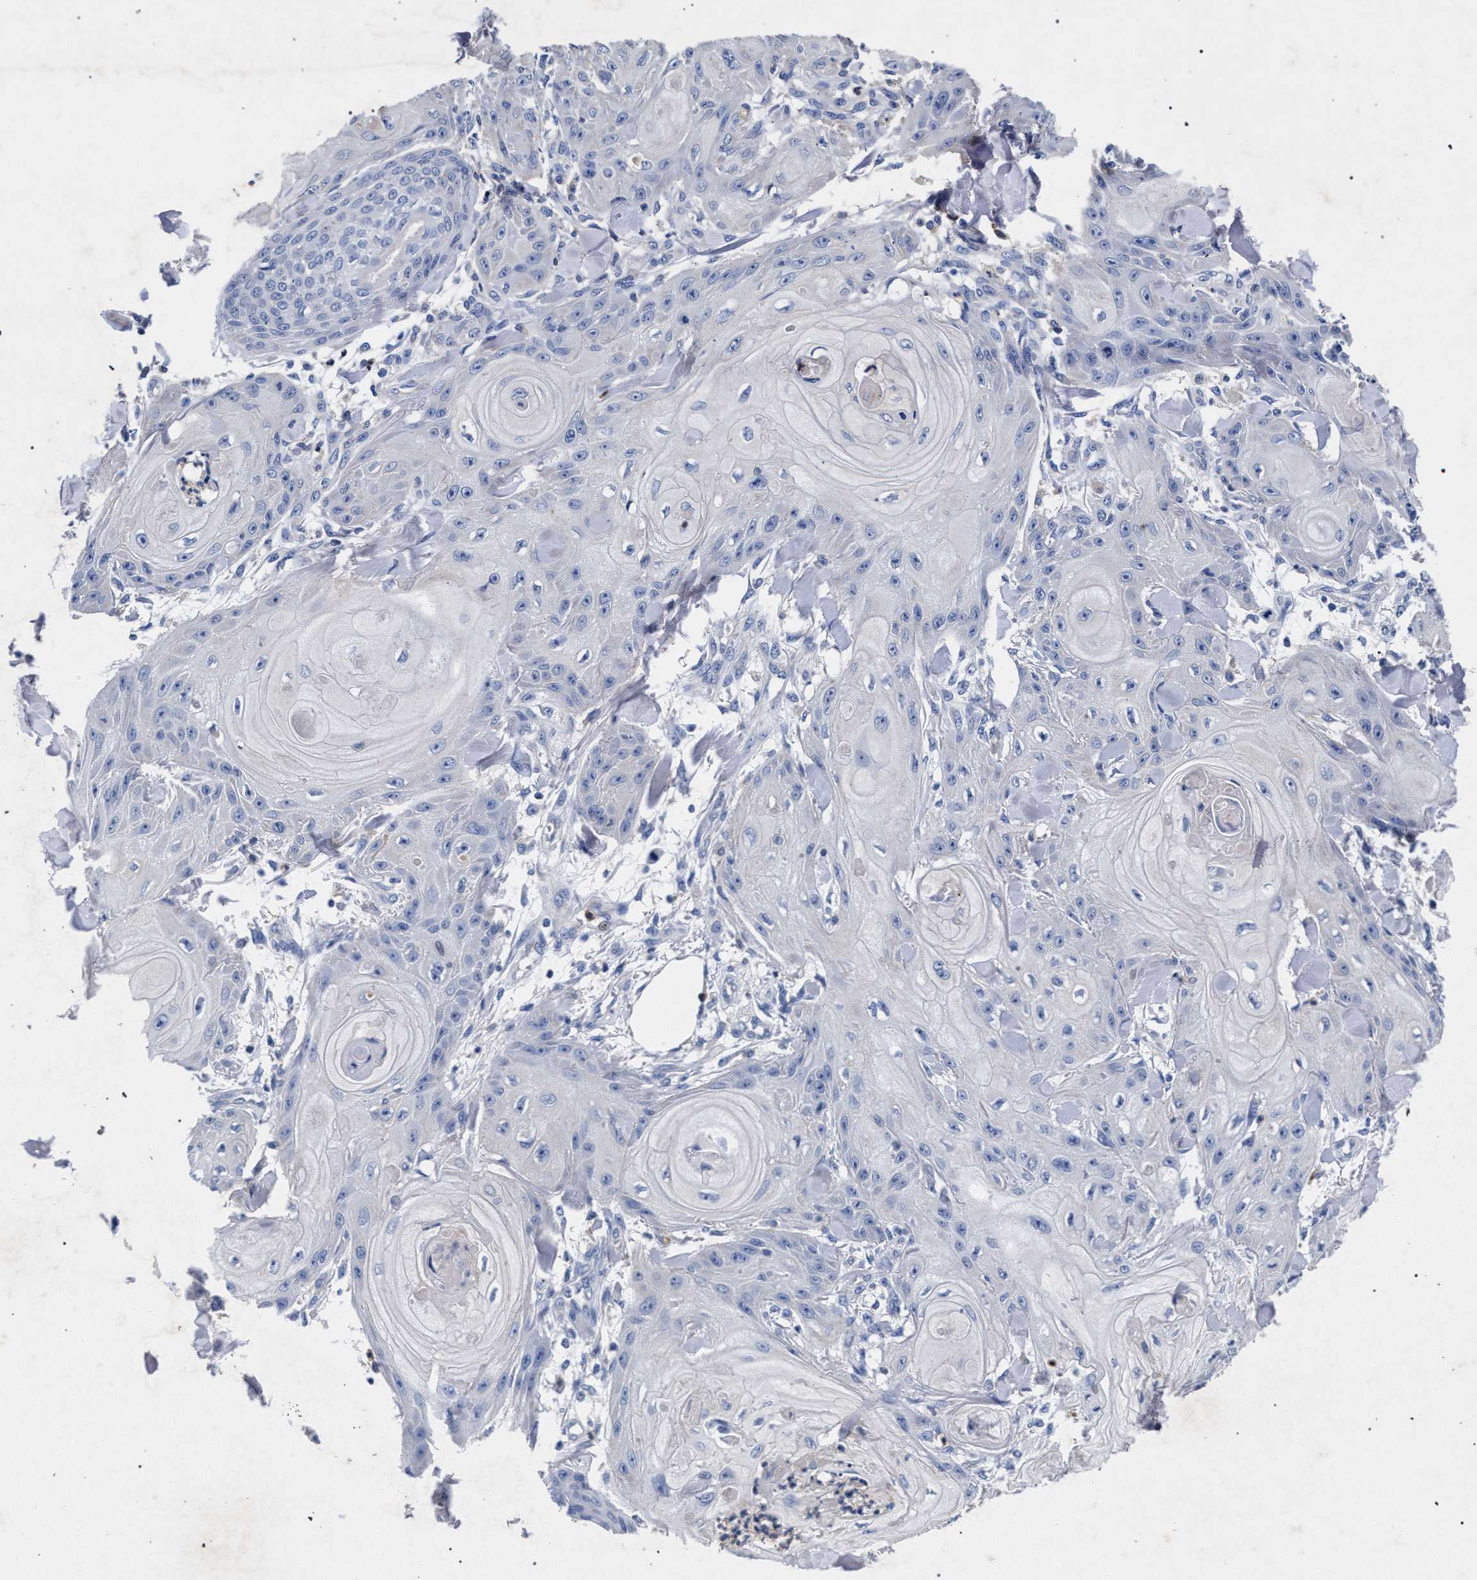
{"staining": {"intensity": "negative", "quantity": "none", "location": "none"}, "tissue": "skin cancer", "cell_type": "Tumor cells", "image_type": "cancer", "snomed": [{"axis": "morphology", "description": "Squamous cell carcinoma, NOS"}, {"axis": "topography", "description": "Skin"}], "caption": "High power microscopy image of an IHC histopathology image of skin cancer (squamous cell carcinoma), revealing no significant expression in tumor cells. The staining was performed using DAB to visualize the protein expression in brown, while the nuclei were stained in blue with hematoxylin (Magnification: 20x).", "gene": "HSD17B14", "patient": {"sex": "male", "age": 74}}